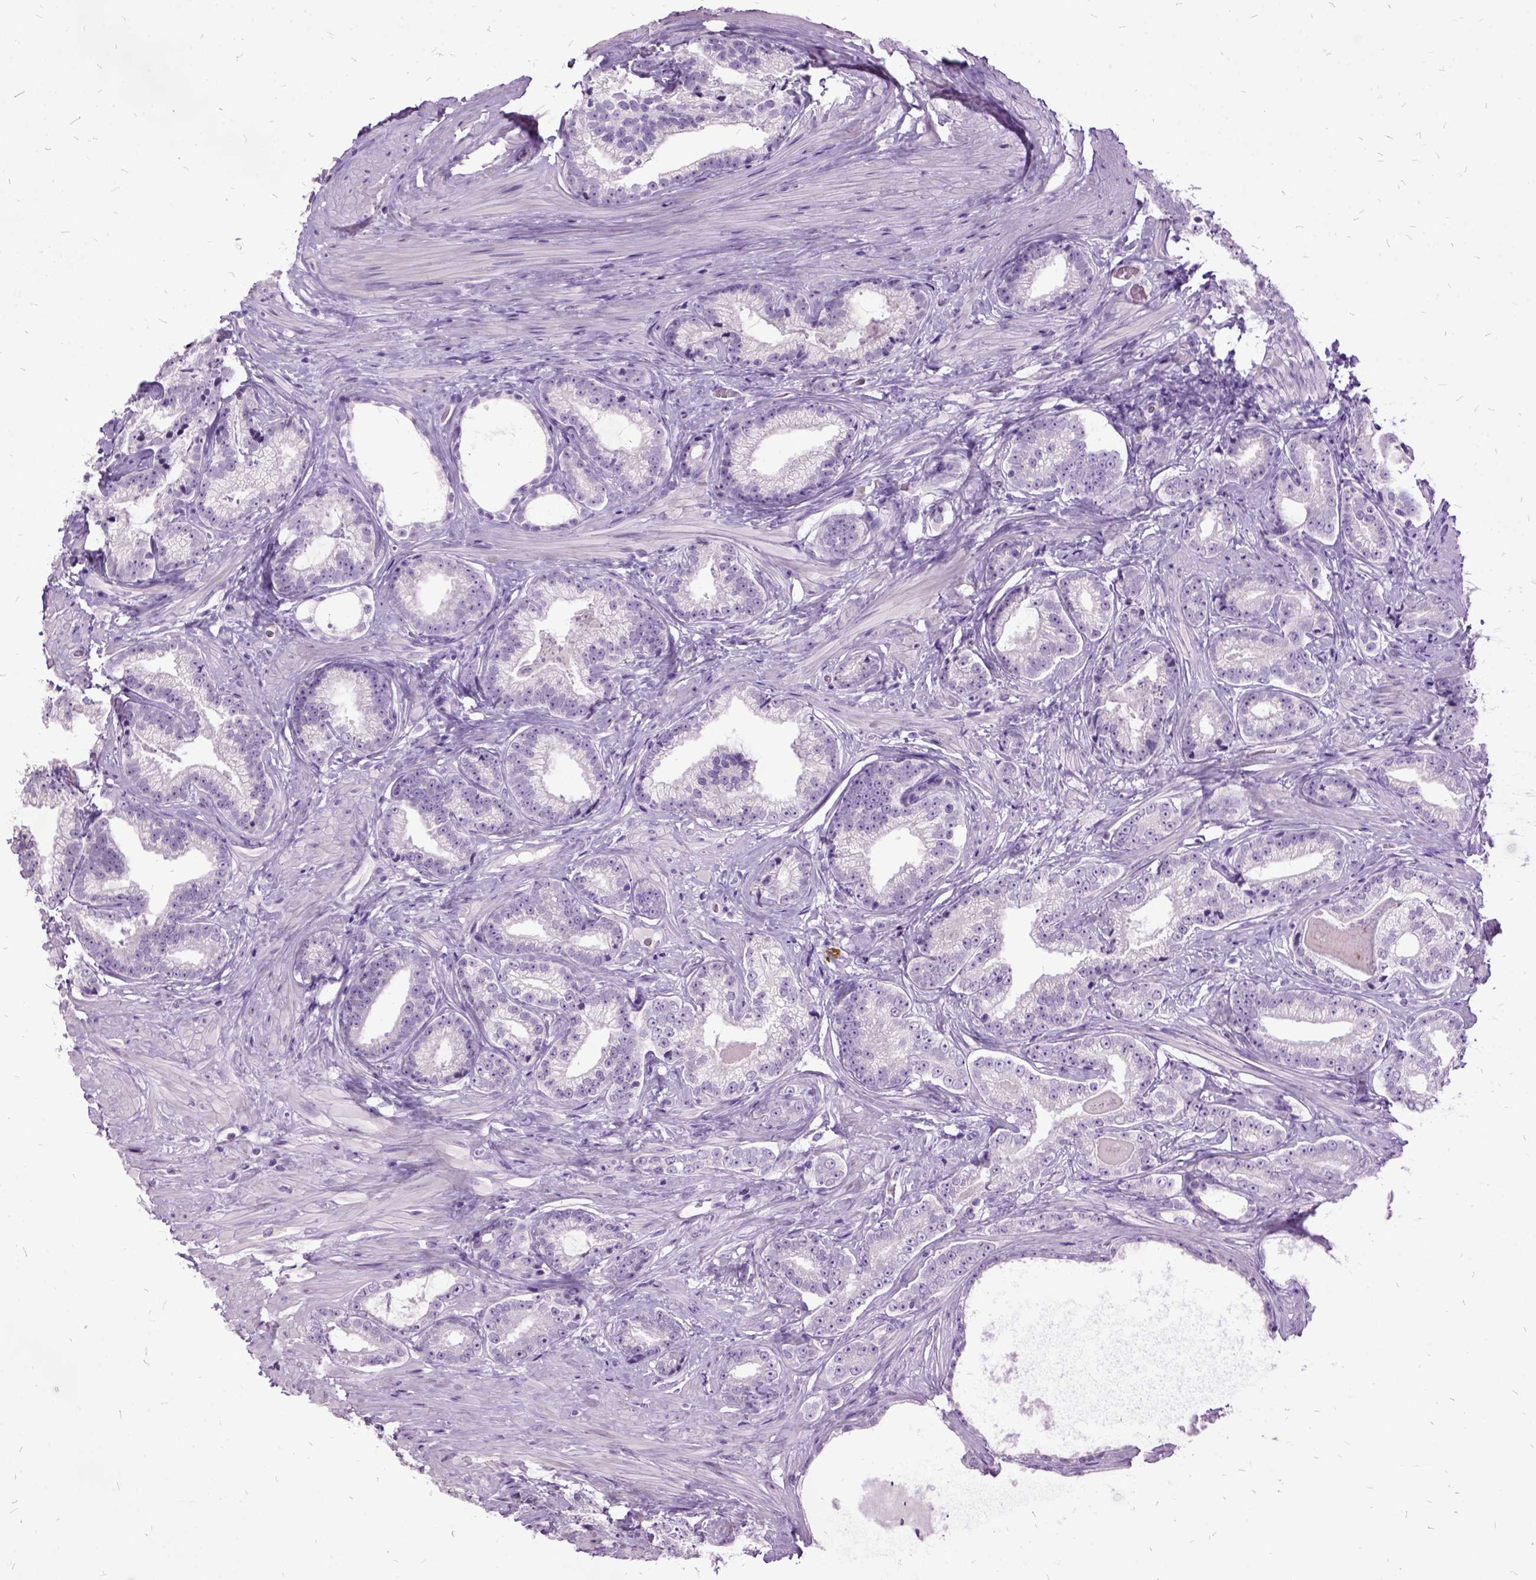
{"staining": {"intensity": "negative", "quantity": "none", "location": "none"}, "tissue": "prostate cancer", "cell_type": "Tumor cells", "image_type": "cancer", "snomed": [{"axis": "morphology", "description": "Adenocarcinoma, Low grade"}, {"axis": "topography", "description": "Prostate"}], "caption": "A high-resolution micrograph shows immunohistochemistry (IHC) staining of prostate low-grade adenocarcinoma, which demonstrates no significant expression in tumor cells.", "gene": "MME", "patient": {"sex": "male", "age": 61}}